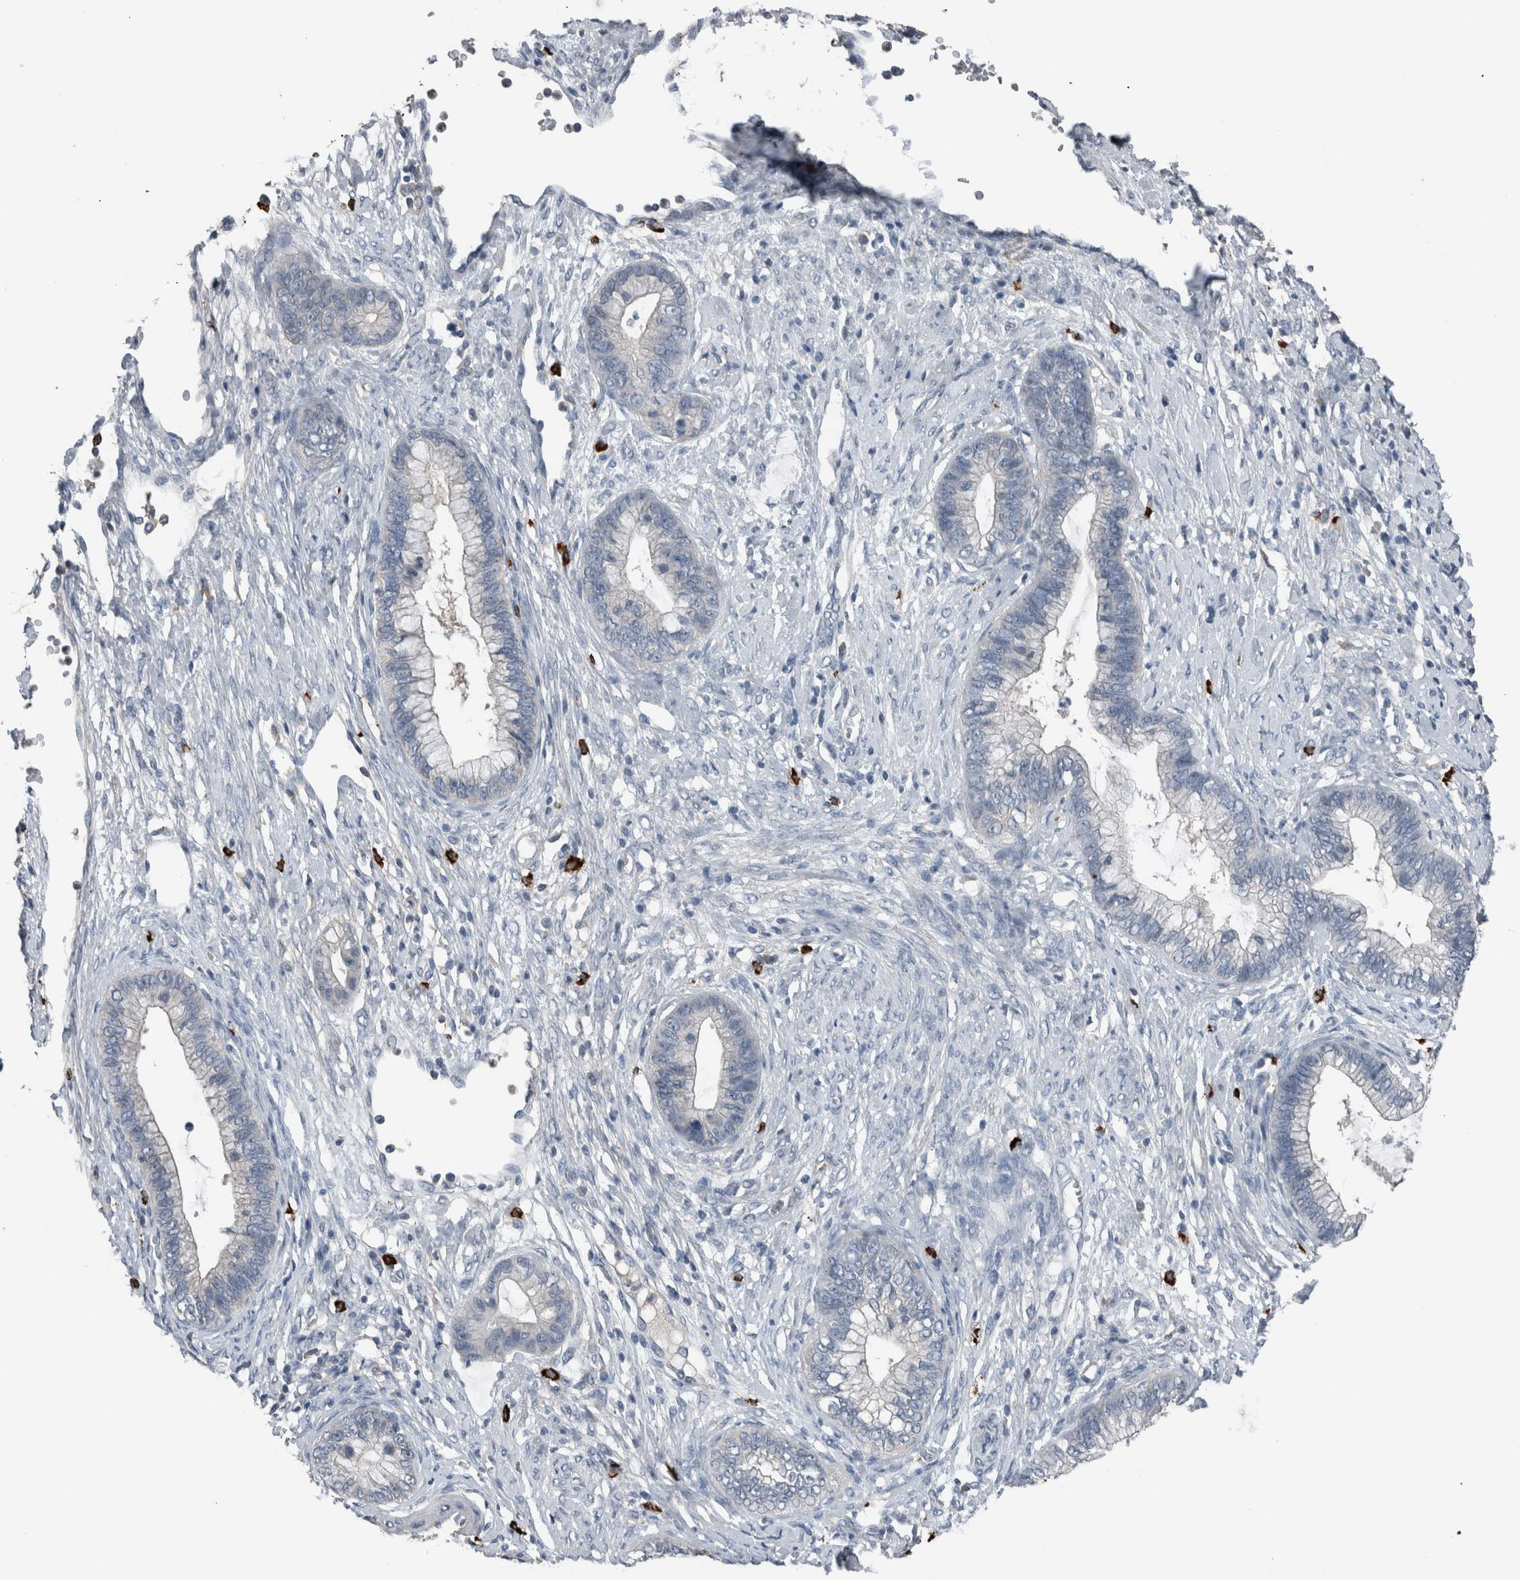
{"staining": {"intensity": "negative", "quantity": "none", "location": "none"}, "tissue": "cervical cancer", "cell_type": "Tumor cells", "image_type": "cancer", "snomed": [{"axis": "morphology", "description": "Adenocarcinoma, NOS"}, {"axis": "topography", "description": "Cervix"}], "caption": "High magnification brightfield microscopy of cervical cancer (adenocarcinoma) stained with DAB (3,3'-diaminobenzidine) (brown) and counterstained with hematoxylin (blue): tumor cells show no significant staining.", "gene": "CRNN", "patient": {"sex": "female", "age": 44}}